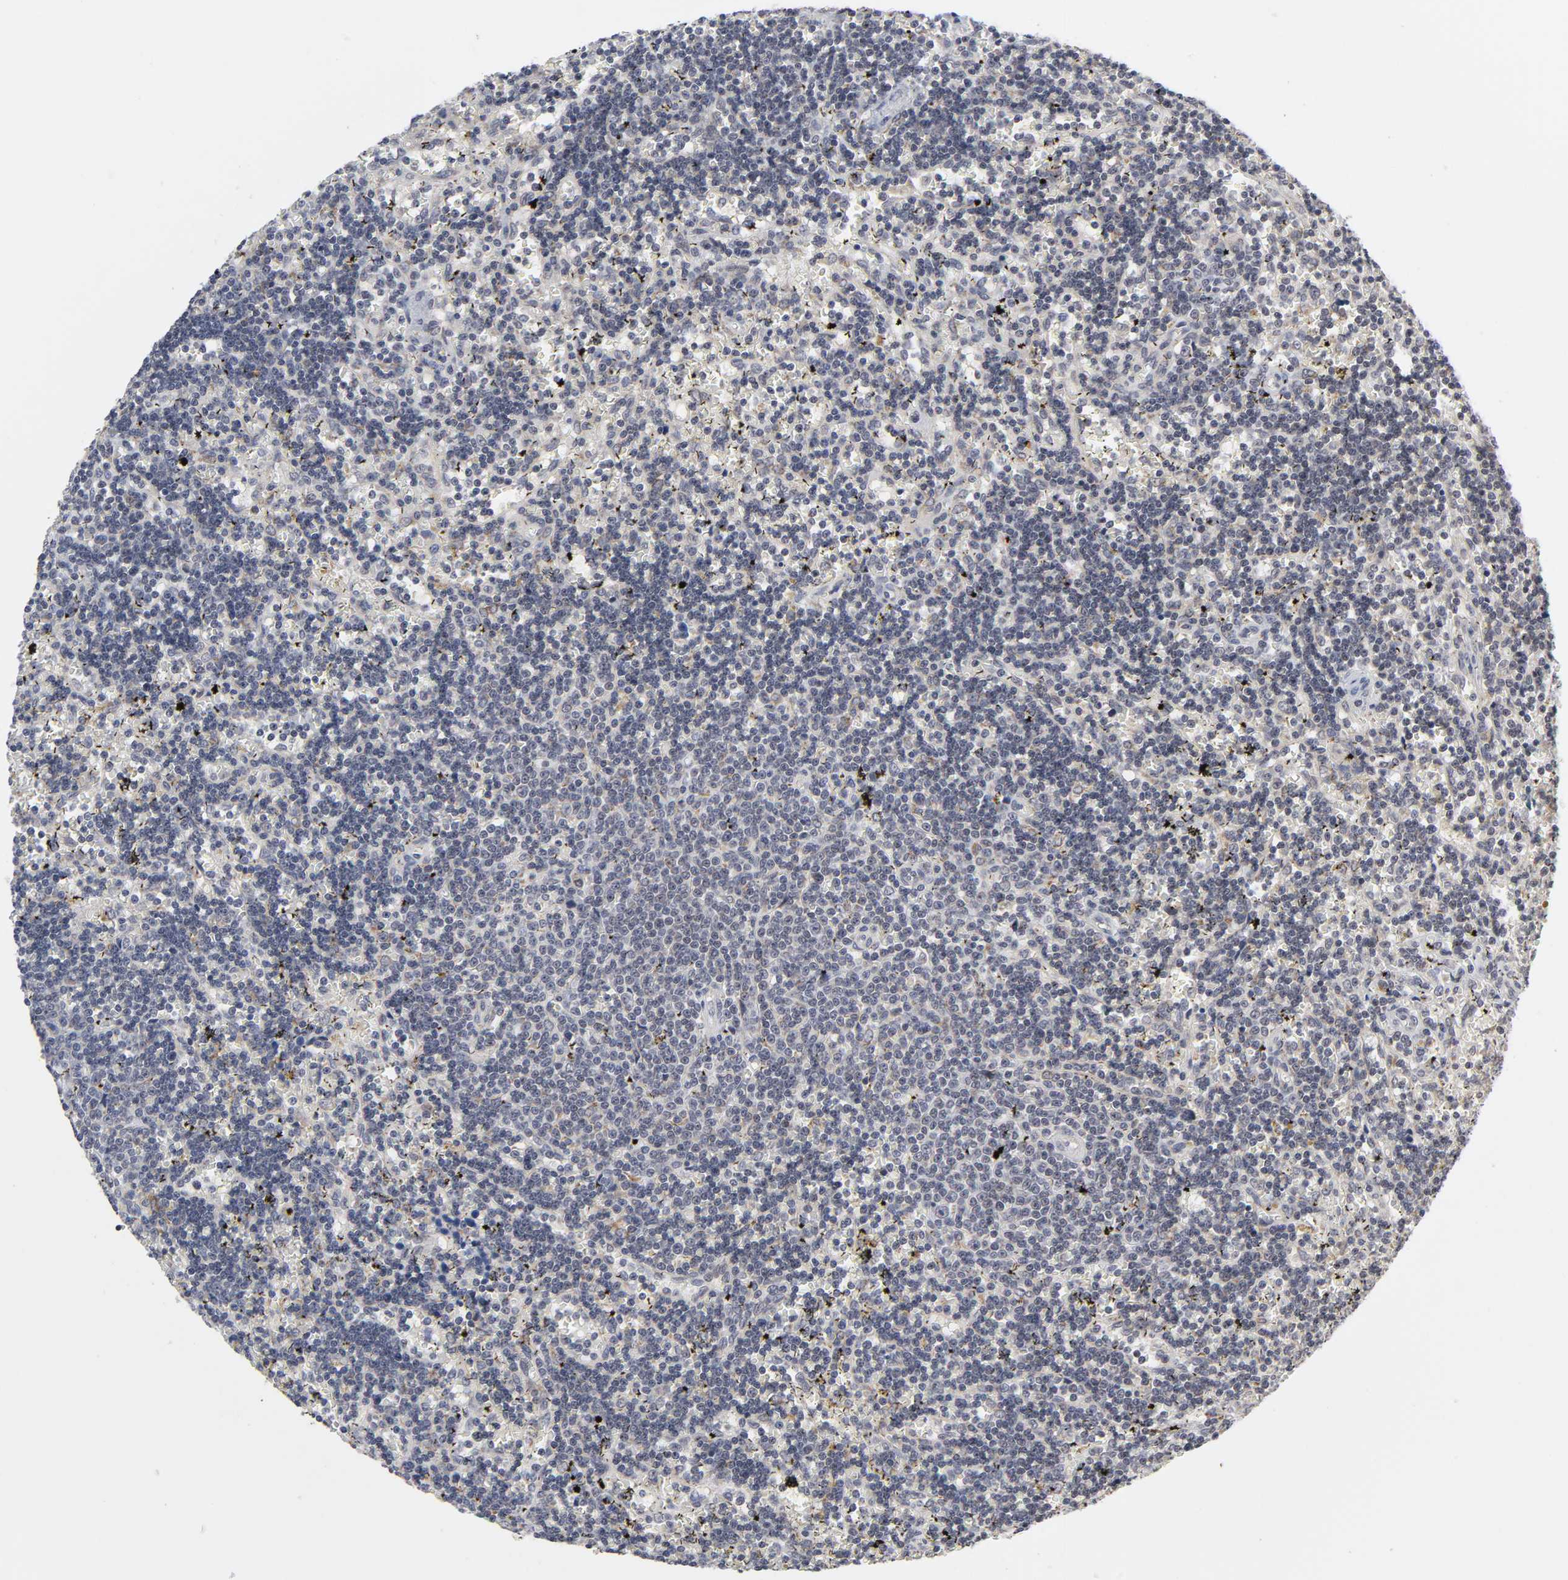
{"staining": {"intensity": "negative", "quantity": "none", "location": "none"}, "tissue": "lymphoma", "cell_type": "Tumor cells", "image_type": "cancer", "snomed": [{"axis": "morphology", "description": "Malignant lymphoma, non-Hodgkin's type, Low grade"}, {"axis": "topography", "description": "Spleen"}], "caption": "A high-resolution micrograph shows immunohistochemistry (IHC) staining of lymphoma, which shows no significant positivity in tumor cells.", "gene": "AUH", "patient": {"sex": "male", "age": 60}}